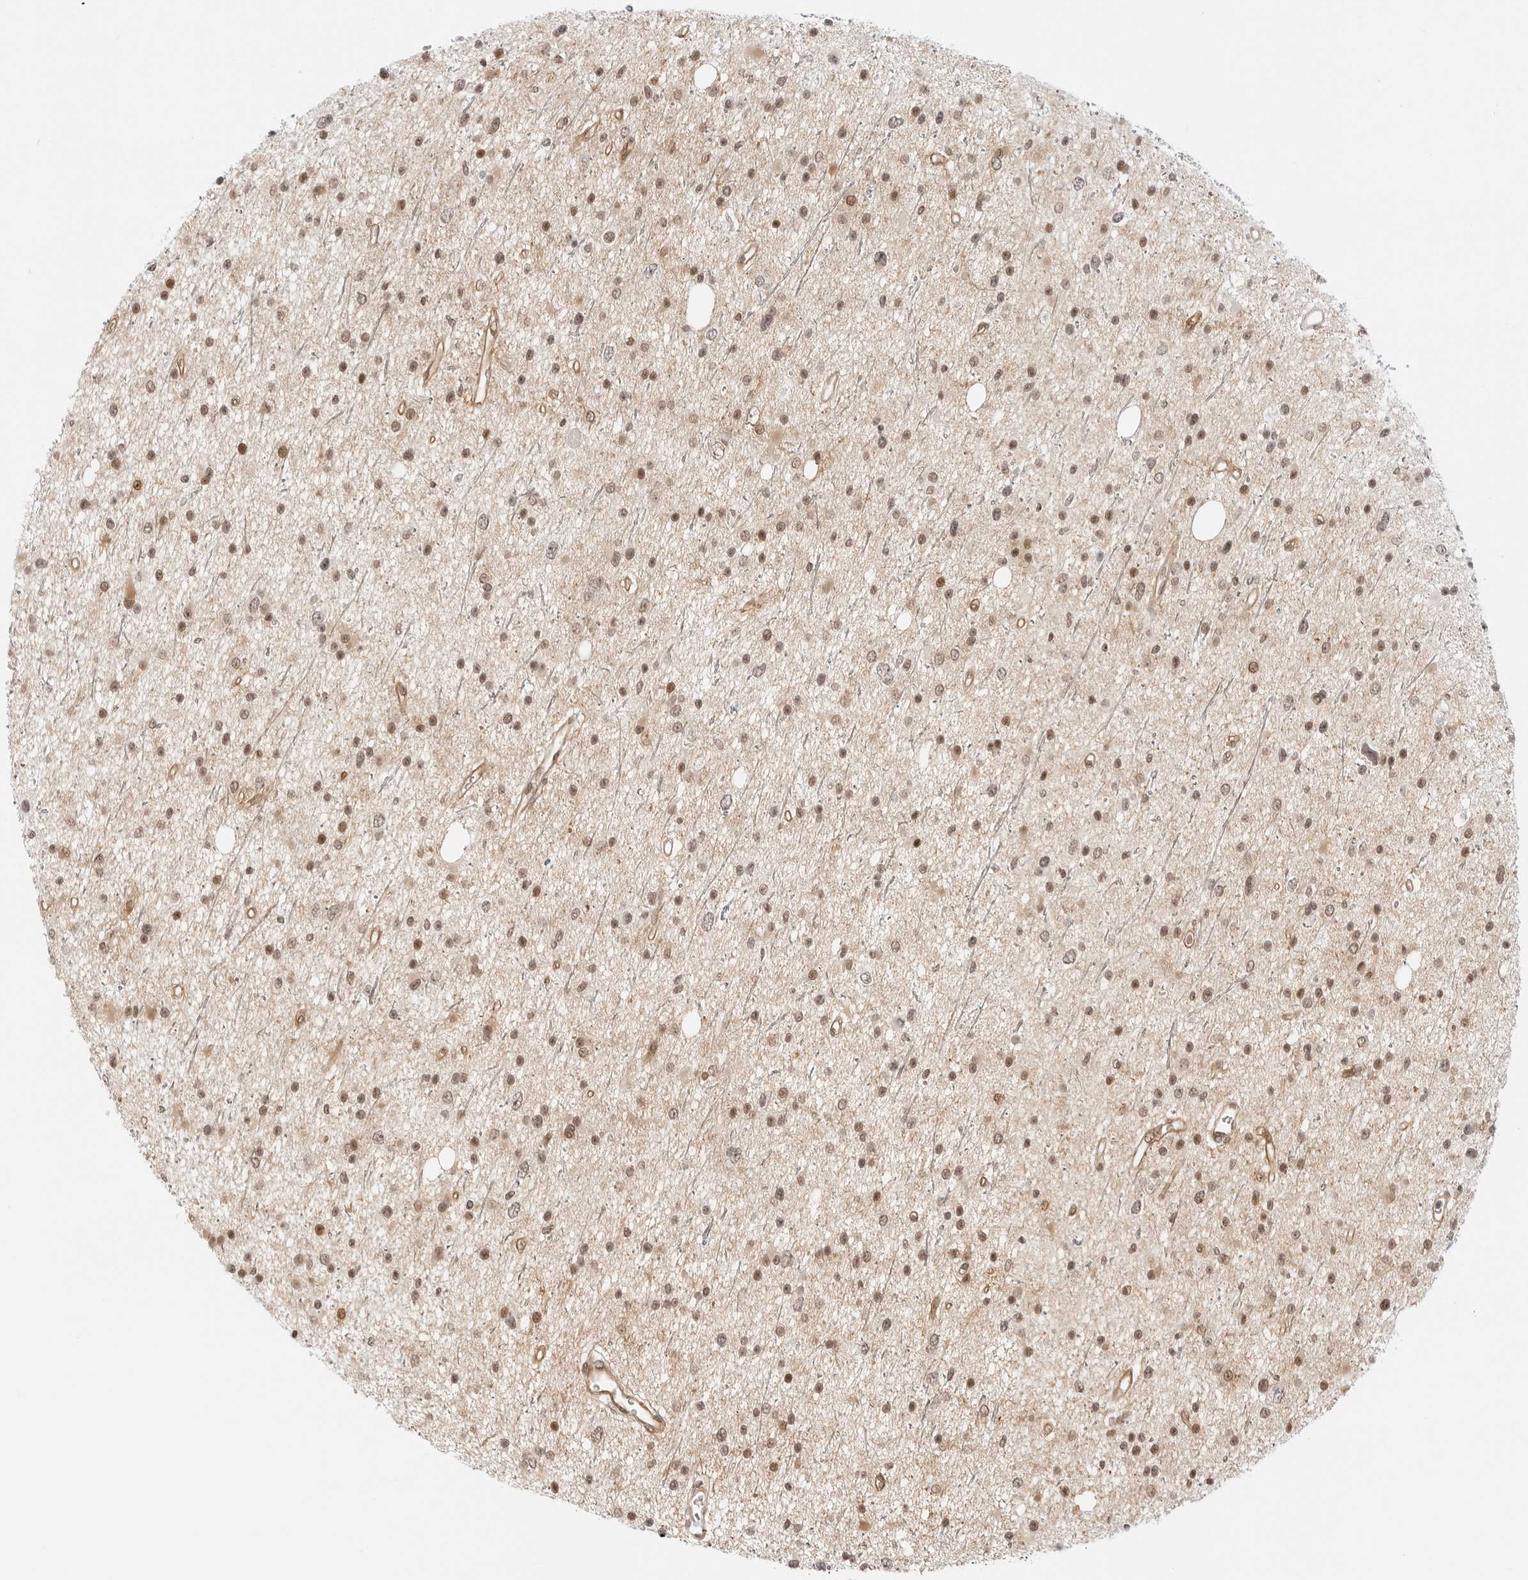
{"staining": {"intensity": "moderate", "quantity": ">75%", "location": "nuclear"}, "tissue": "glioma", "cell_type": "Tumor cells", "image_type": "cancer", "snomed": [{"axis": "morphology", "description": "Glioma, malignant, Low grade"}, {"axis": "topography", "description": "Cerebral cortex"}], "caption": "DAB (3,3'-diaminobenzidine) immunohistochemical staining of low-grade glioma (malignant) displays moderate nuclear protein positivity in about >75% of tumor cells.", "gene": "ZNF613", "patient": {"sex": "female", "age": 39}}